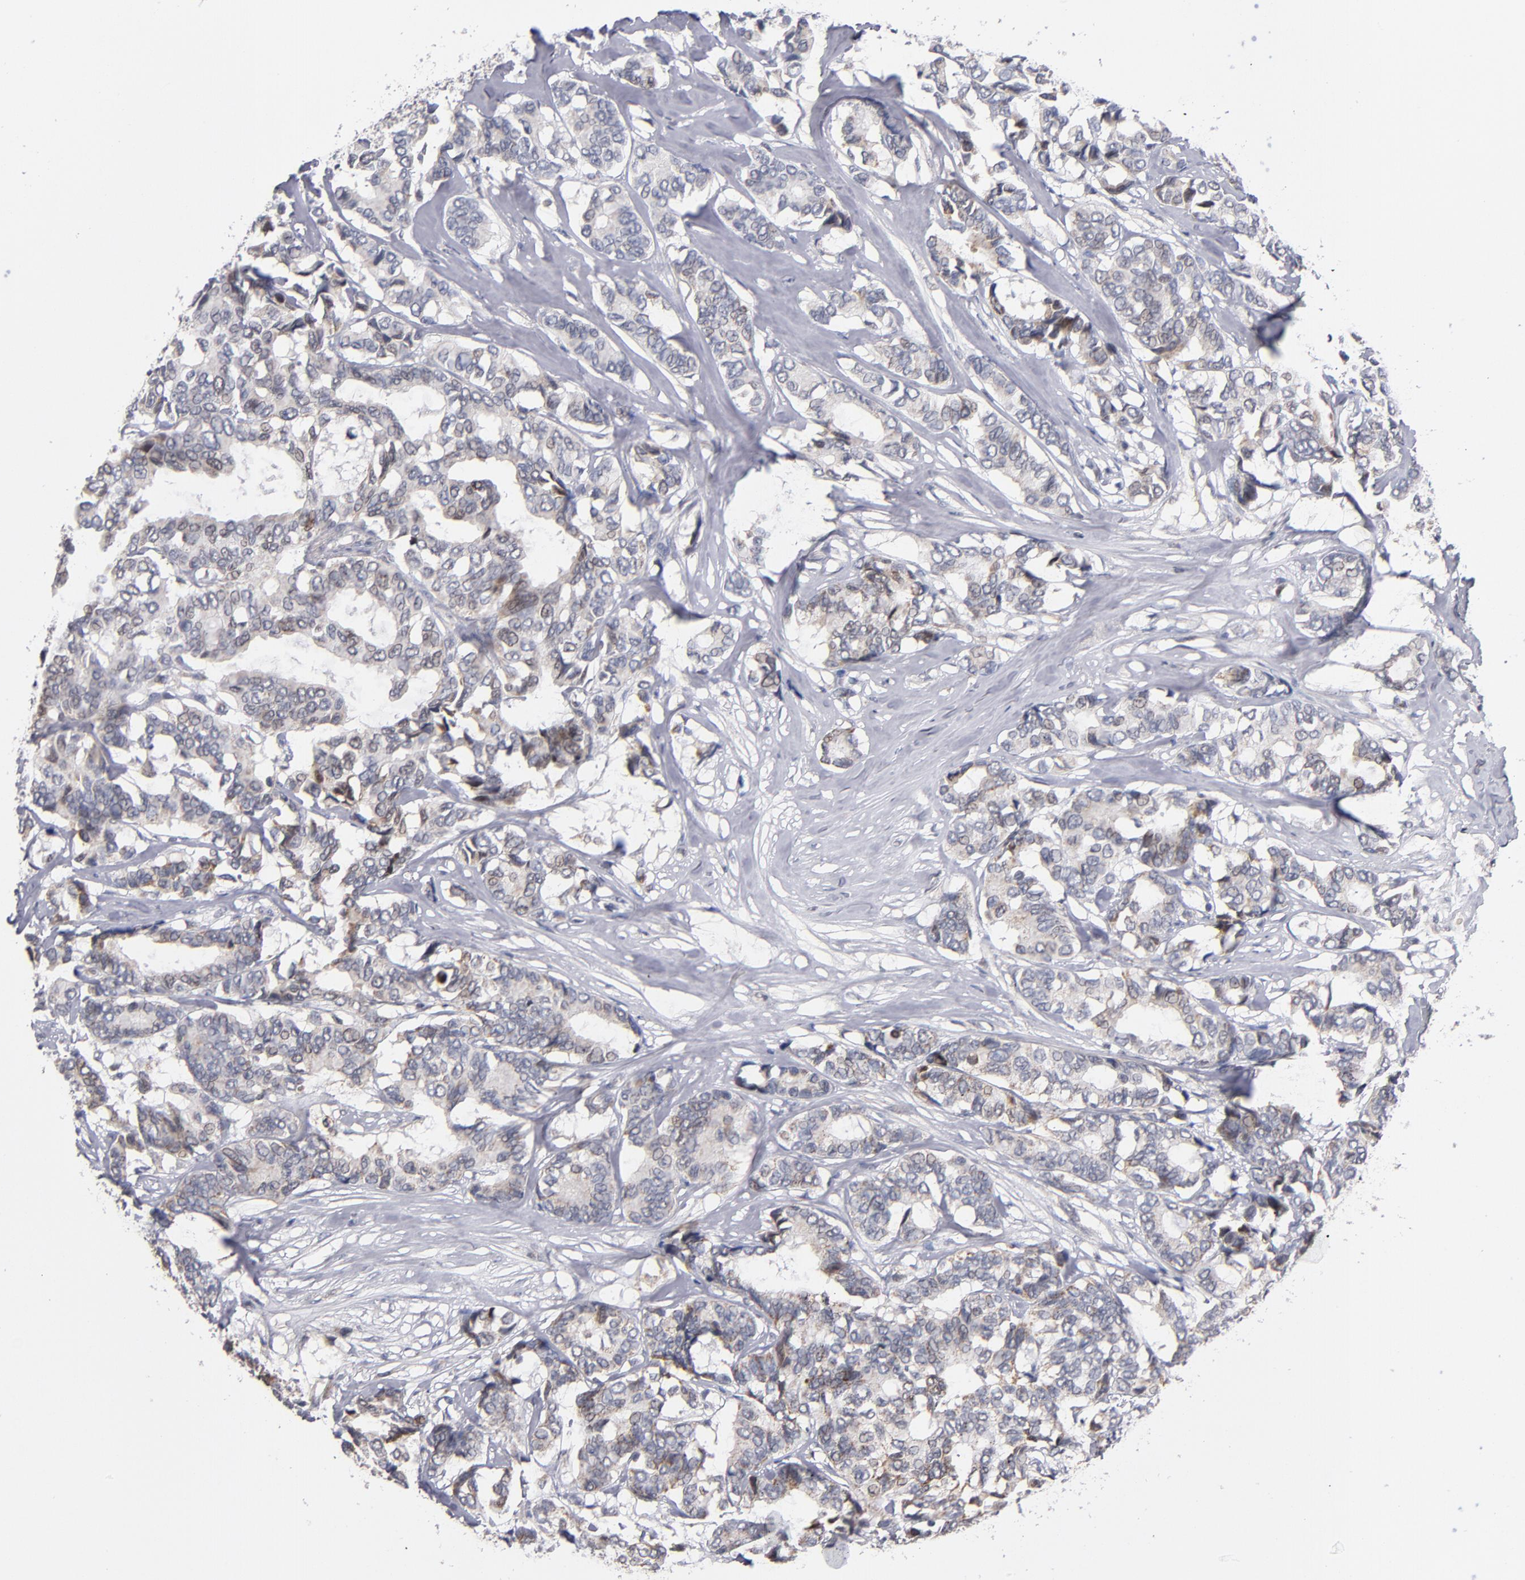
{"staining": {"intensity": "weak", "quantity": "25%-75%", "location": "cytoplasmic/membranous"}, "tissue": "breast cancer", "cell_type": "Tumor cells", "image_type": "cancer", "snomed": [{"axis": "morphology", "description": "Duct carcinoma"}, {"axis": "topography", "description": "Breast"}], "caption": "Immunohistochemical staining of breast cancer reveals low levels of weak cytoplasmic/membranous positivity in approximately 25%-75% of tumor cells. The staining is performed using DAB brown chromogen to label protein expression. The nuclei are counter-stained blue using hematoxylin.", "gene": "ODF2", "patient": {"sex": "female", "age": 87}}